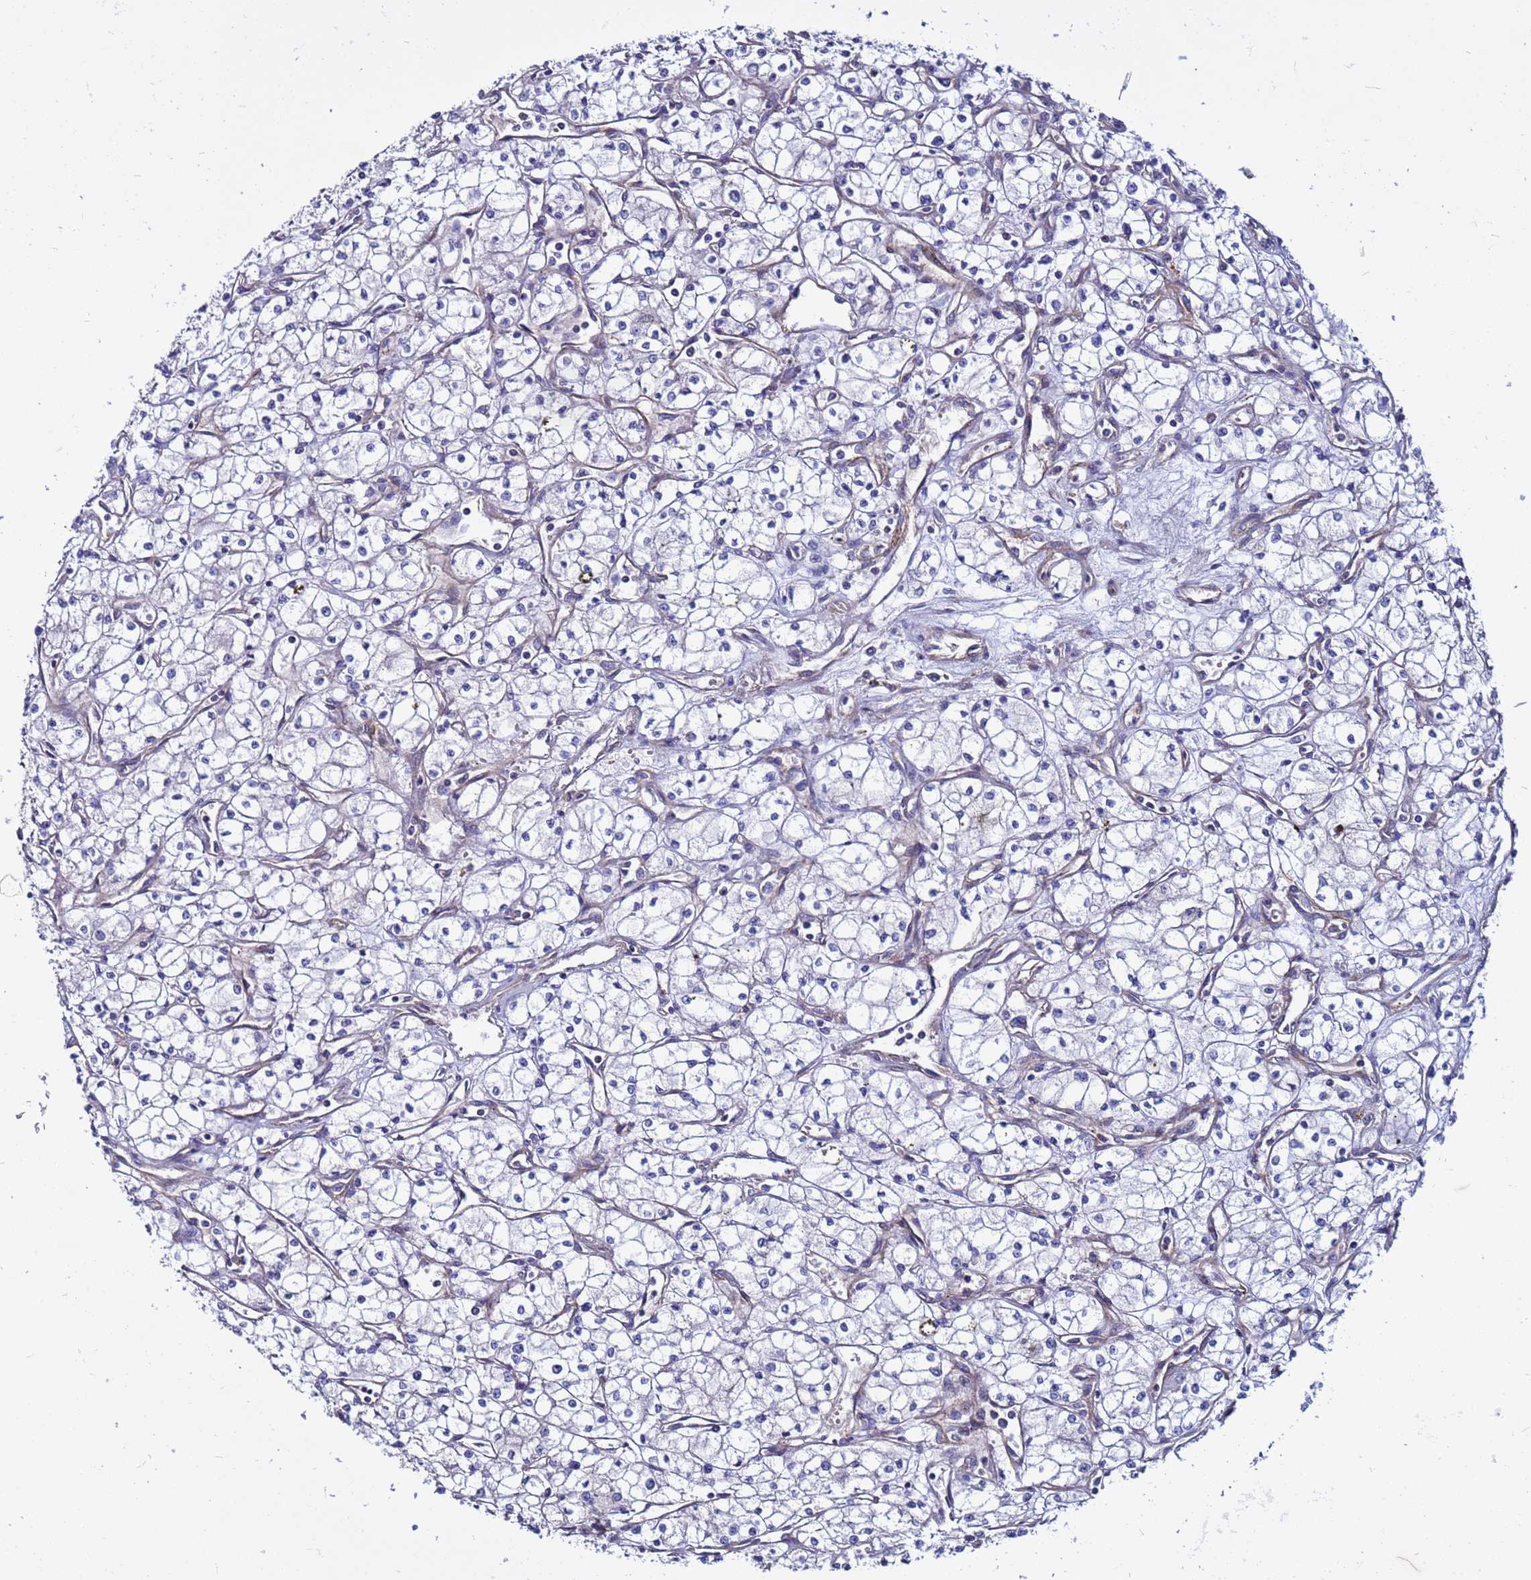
{"staining": {"intensity": "negative", "quantity": "none", "location": "none"}, "tissue": "renal cancer", "cell_type": "Tumor cells", "image_type": "cancer", "snomed": [{"axis": "morphology", "description": "Adenocarcinoma, NOS"}, {"axis": "topography", "description": "Kidney"}], "caption": "A micrograph of human adenocarcinoma (renal) is negative for staining in tumor cells. The staining was performed using DAB to visualize the protein expression in brown, while the nuclei were stained in blue with hematoxylin (Magnification: 20x).", "gene": "STK38", "patient": {"sex": "male", "age": 59}}